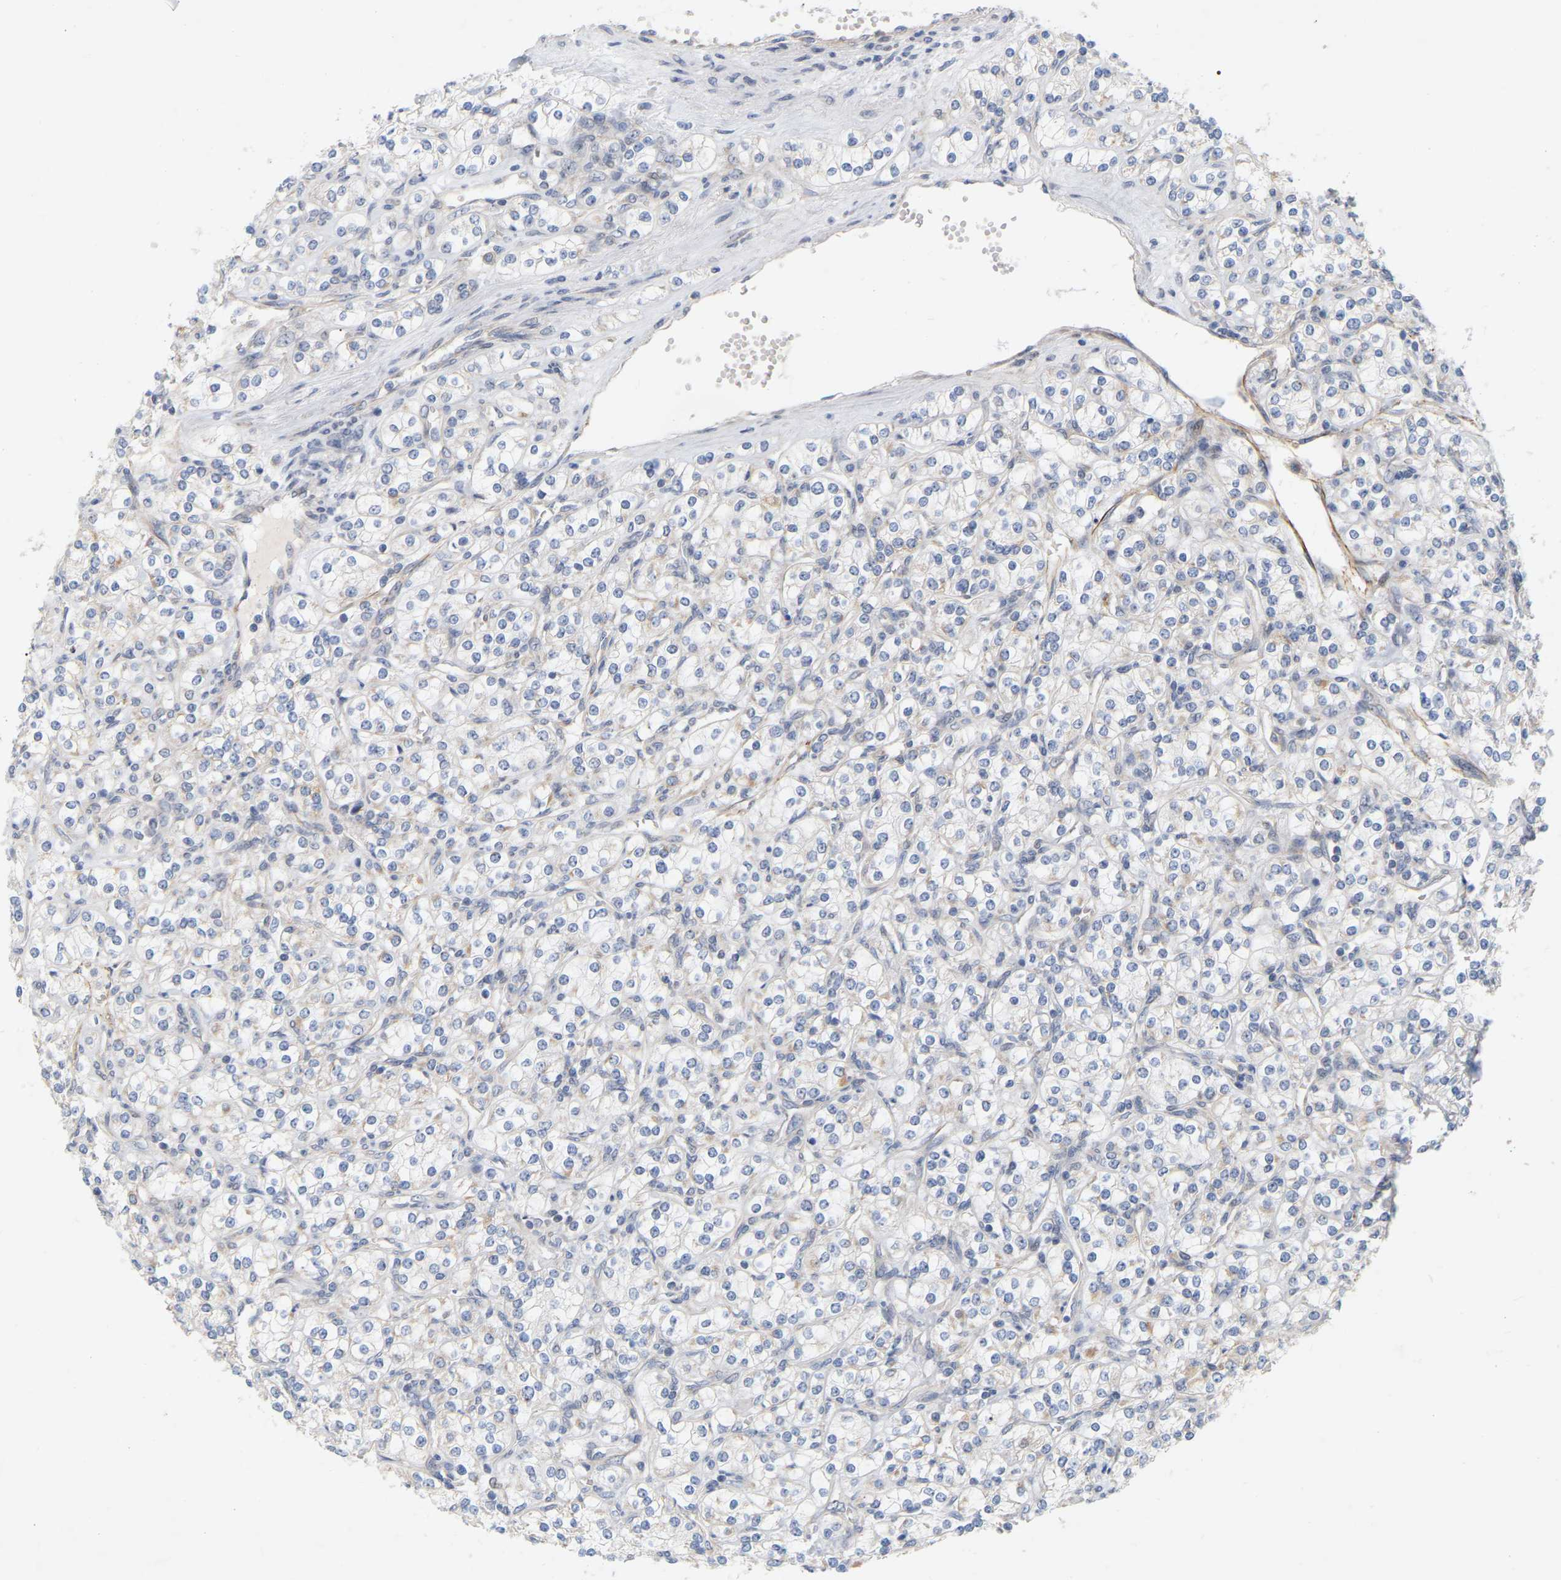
{"staining": {"intensity": "negative", "quantity": "none", "location": "none"}, "tissue": "renal cancer", "cell_type": "Tumor cells", "image_type": "cancer", "snomed": [{"axis": "morphology", "description": "Adenocarcinoma, NOS"}, {"axis": "topography", "description": "Kidney"}], "caption": "Image shows no significant protein expression in tumor cells of renal cancer (adenocarcinoma). The staining was performed using DAB to visualize the protein expression in brown, while the nuclei were stained in blue with hematoxylin (Magnification: 20x).", "gene": "MINDY4", "patient": {"sex": "male", "age": 77}}